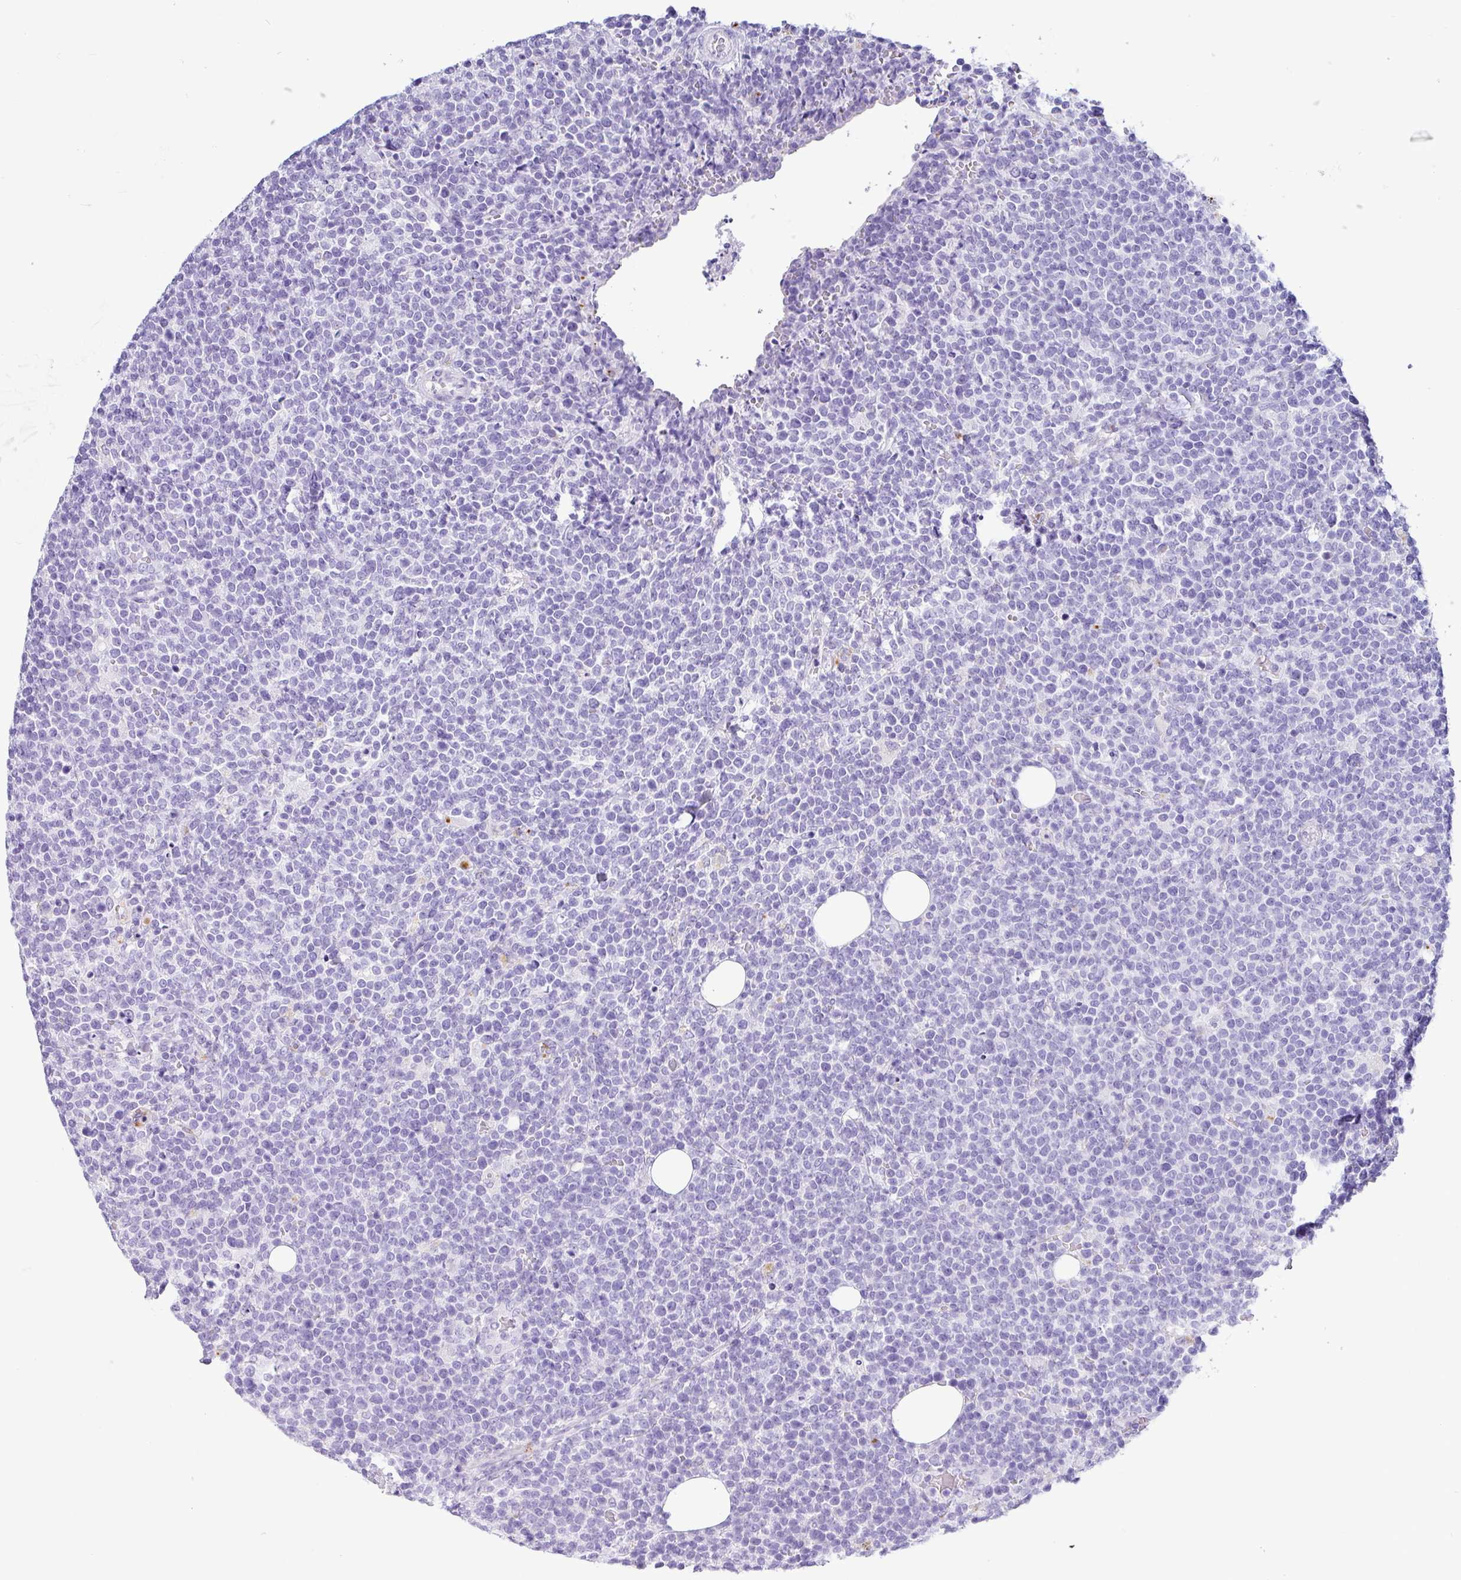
{"staining": {"intensity": "negative", "quantity": "none", "location": "none"}, "tissue": "lymphoma", "cell_type": "Tumor cells", "image_type": "cancer", "snomed": [{"axis": "morphology", "description": "Malignant lymphoma, non-Hodgkin's type, High grade"}, {"axis": "topography", "description": "Lymph node"}], "caption": "Lymphoma was stained to show a protein in brown. There is no significant staining in tumor cells.", "gene": "ZG16", "patient": {"sex": "male", "age": 61}}